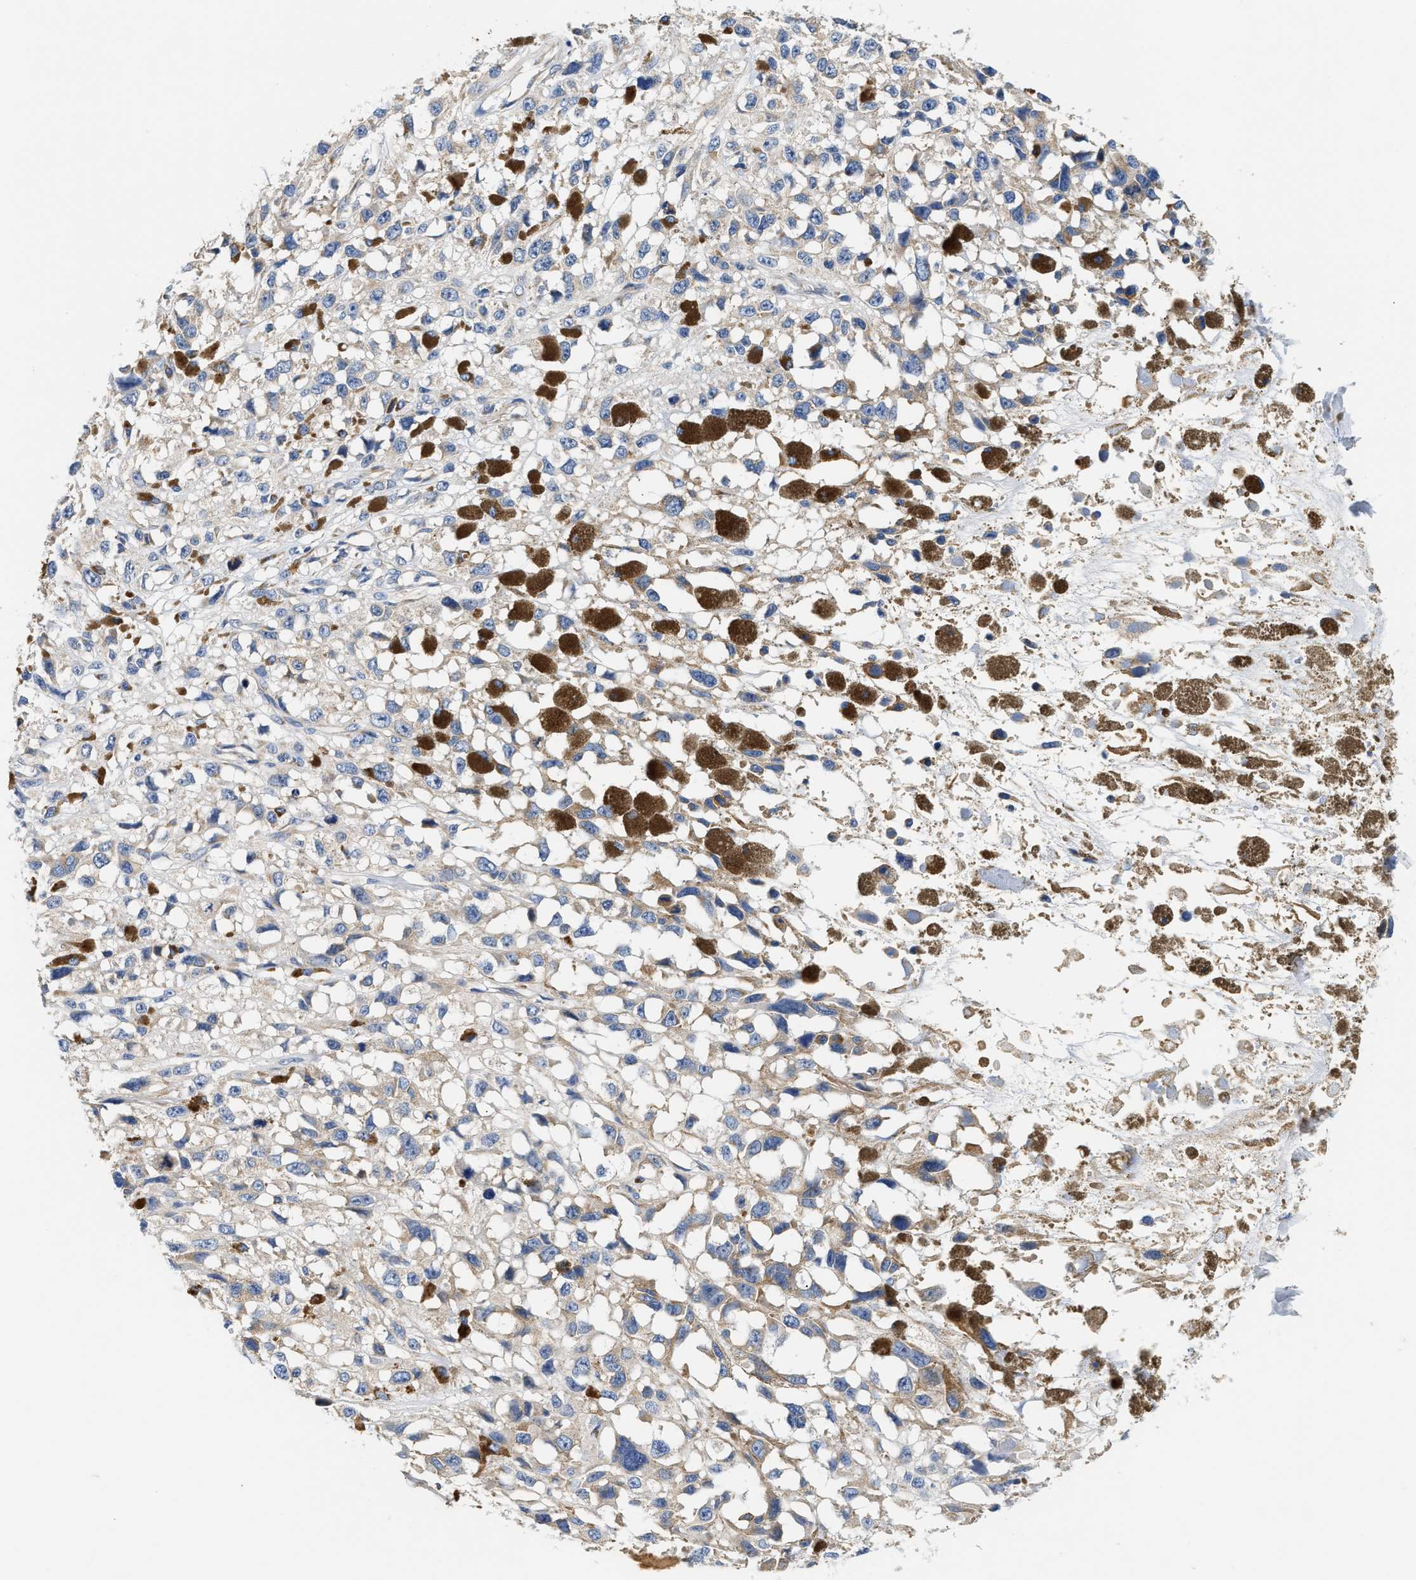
{"staining": {"intensity": "negative", "quantity": "none", "location": "none"}, "tissue": "melanoma", "cell_type": "Tumor cells", "image_type": "cancer", "snomed": [{"axis": "morphology", "description": "Malignant melanoma, Metastatic site"}, {"axis": "topography", "description": "Lymph node"}], "caption": "An immunohistochemistry (IHC) image of melanoma is shown. There is no staining in tumor cells of melanoma.", "gene": "ACADVL", "patient": {"sex": "male", "age": 59}}